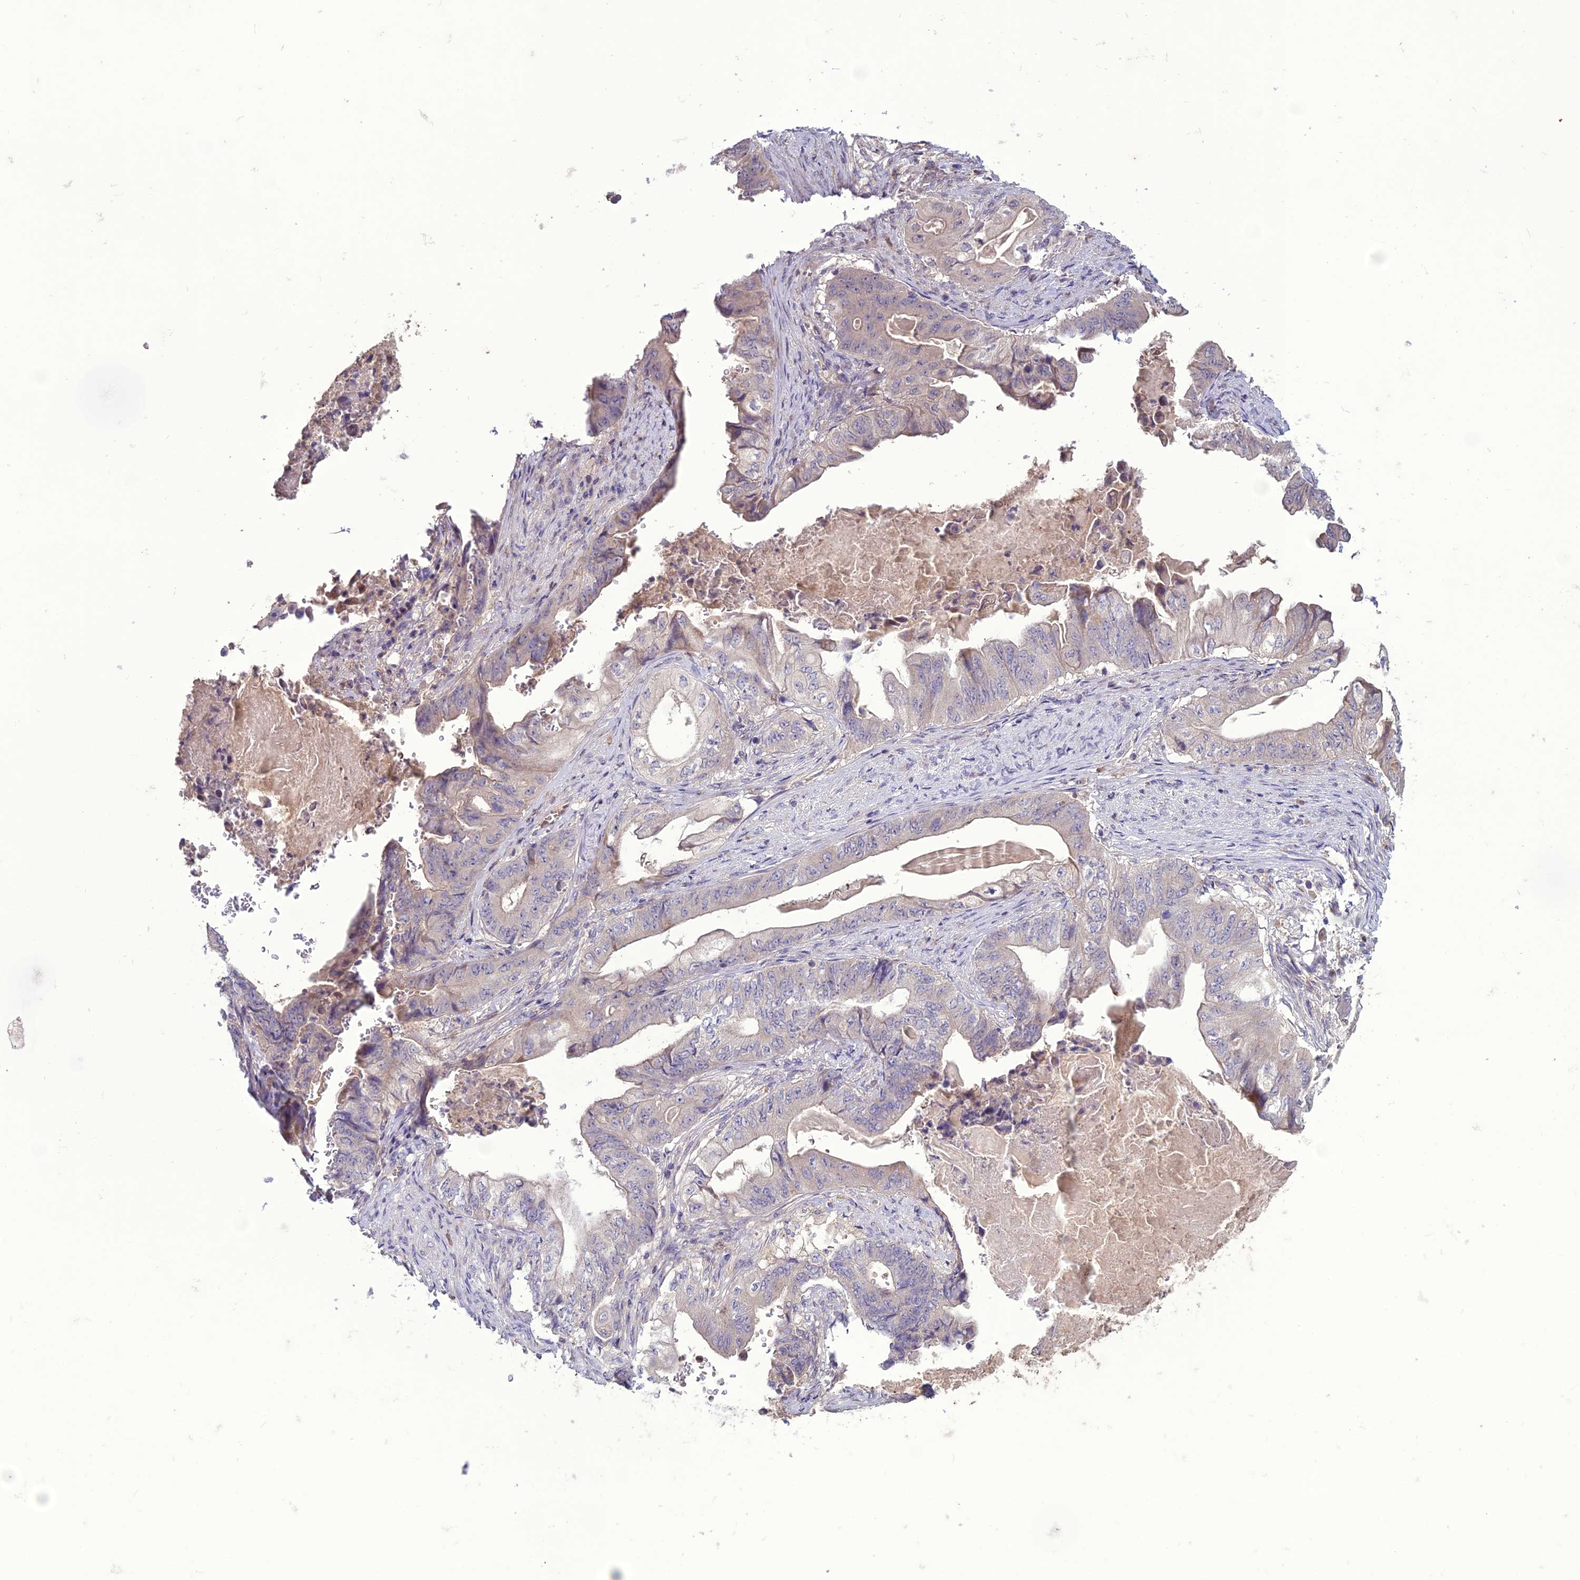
{"staining": {"intensity": "weak", "quantity": "<25%", "location": "cytoplasmic/membranous"}, "tissue": "stomach cancer", "cell_type": "Tumor cells", "image_type": "cancer", "snomed": [{"axis": "morphology", "description": "Adenocarcinoma, NOS"}, {"axis": "topography", "description": "Stomach"}], "caption": "This is an immunohistochemistry (IHC) image of adenocarcinoma (stomach). There is no positivity in tumor cells.", "gene": "C2orf76", "patient": {"sex": "female", "age": 73}}